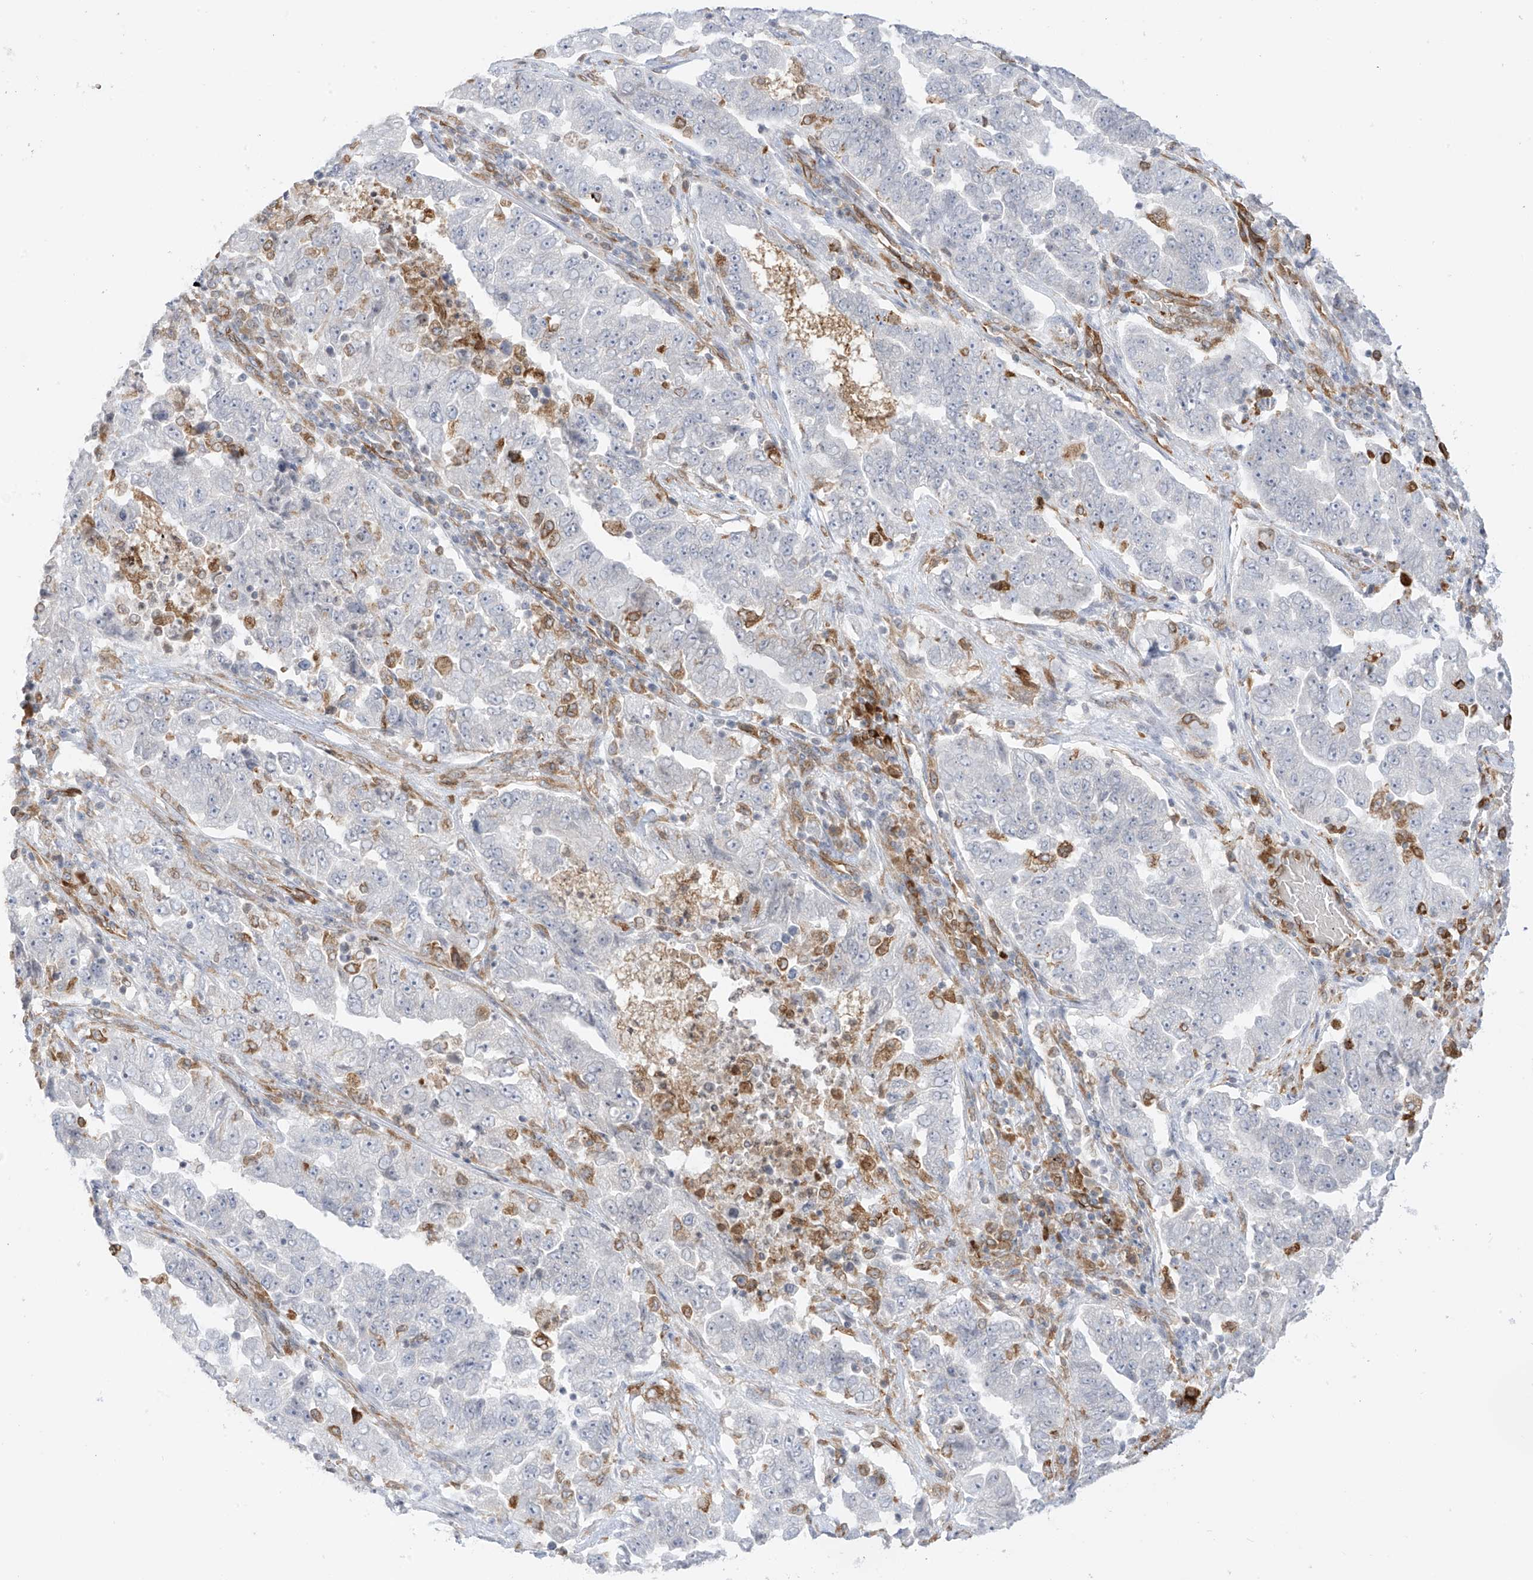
{"staining": {"intensity": "negative", "quantity": "none", "location": "none"}, "tissue": "lung cancer", "cell_type": "Tumor cells", "image_type": "cancer", "snomed": [{"axis": "morphology", "description": "Adenocarcinoma, NOS"}, {"axis": "topography", "description": "Lung"}], "caption": "The image exhibits no staining of tumor cells in lung cancer. The staining is performed using DAB (3,3'-diaminobenzidine) brown chromogen with nuclei counter-stained in using hematoxylin.", "gene": "TBXAS1", "patient": {"sex": "female", "age": 51}}